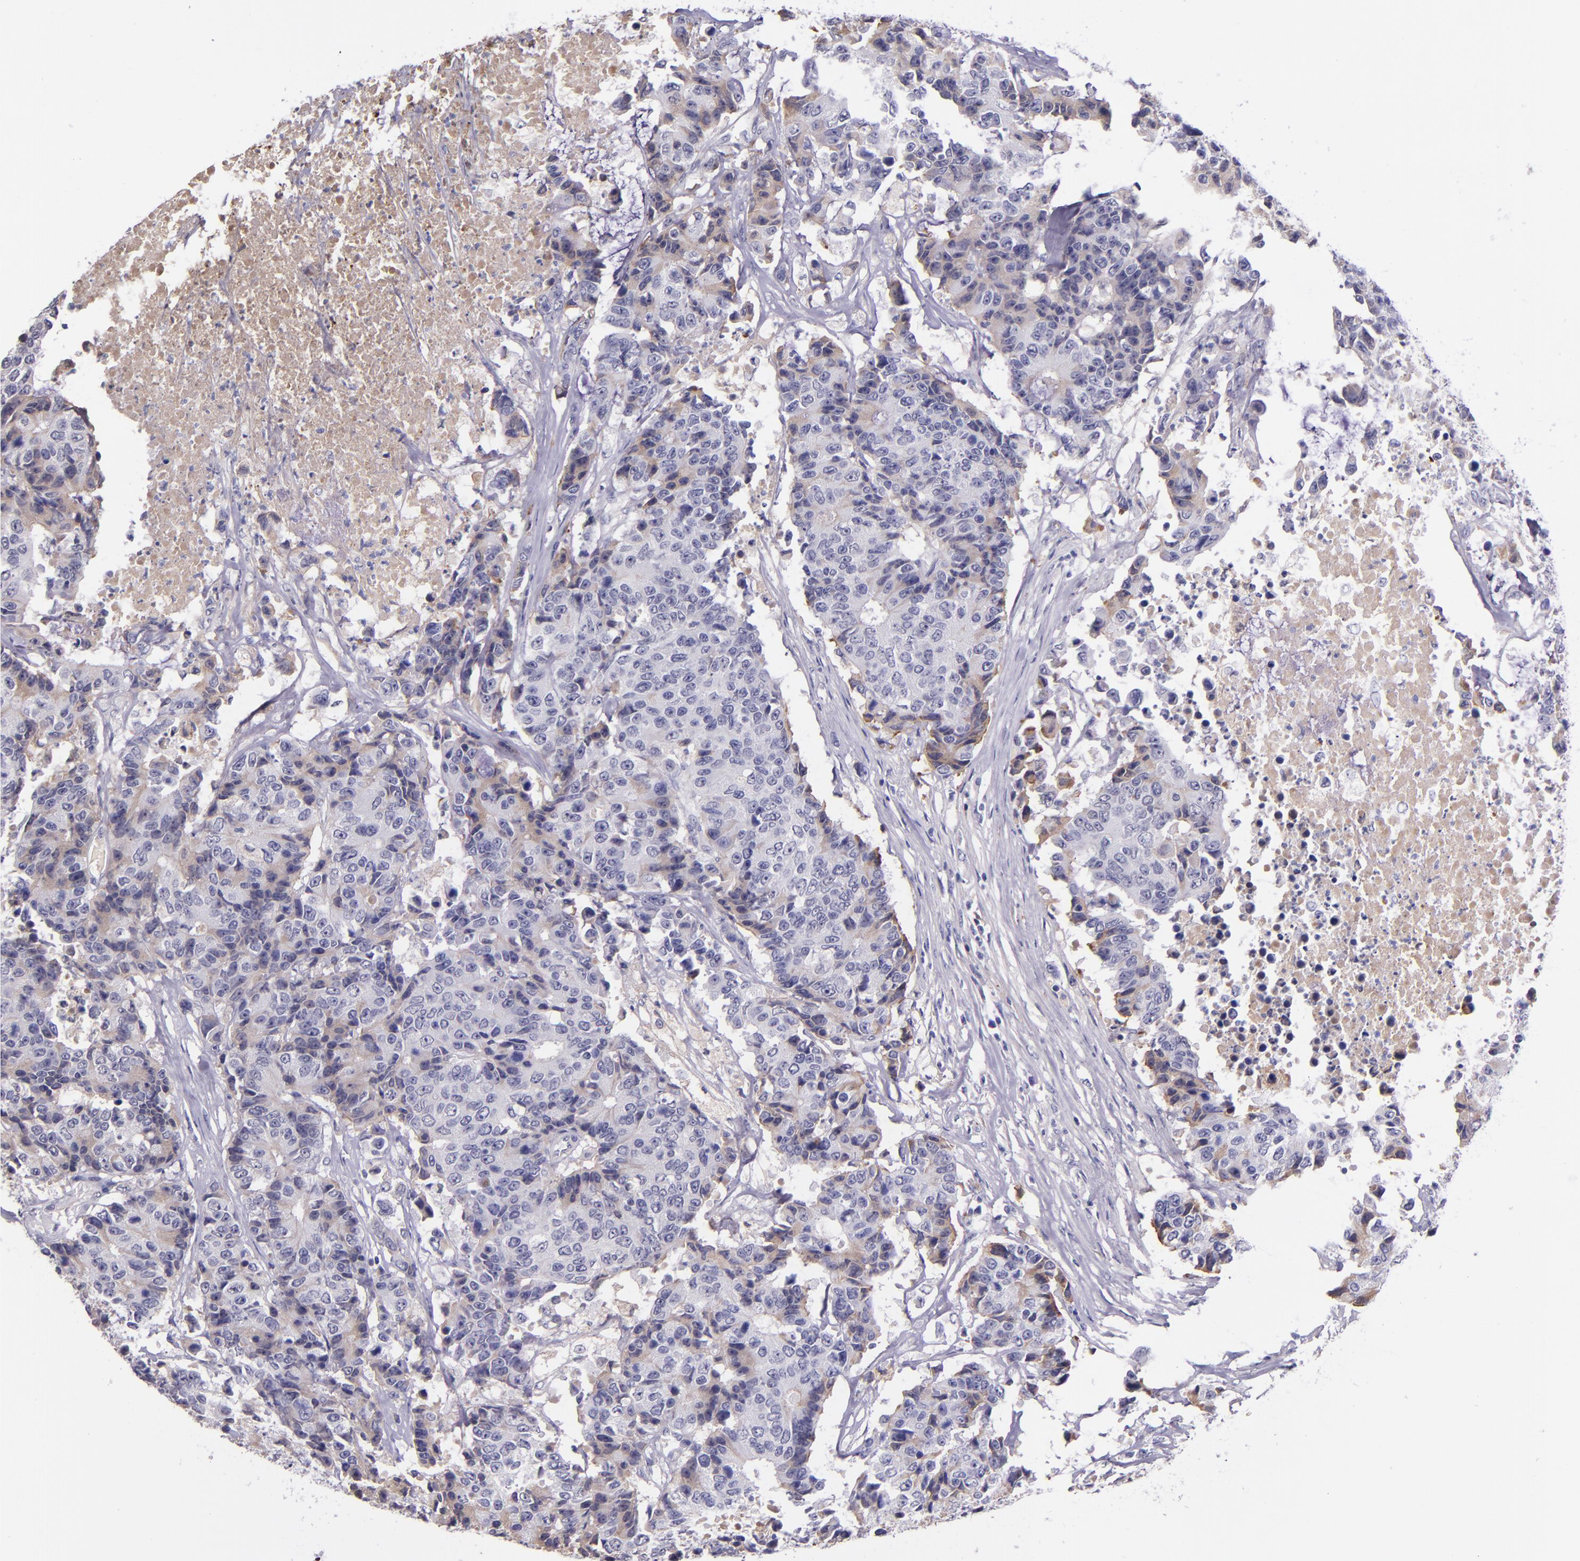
{"staining": {"intensity": "moderate", "quantity": "<25%", "location": "cytoplasmic/membranous"}, "tissue": "colorectal cancer", "cell_type": "Tumor cells", "image_type": "cancer", "snomed": [{"axis": "morphology", "description": "Adenocarcinoma, NOS"}, {"axis": "topography", "description": "Colon"}], "caption": "Immunohistochemistry photomicrograph of neoplastic tissue: colorectal adenocarcinoma stained using immunohistochemistry (IHC) shows low levels of moderate protein expression localized specifically in the cytoplasmic/membranous of tumor cells, appearing as a cytoplasmic/membranous brown color.", "gene": "KNG1", "patient": {"sex": "female", "age": 86}}